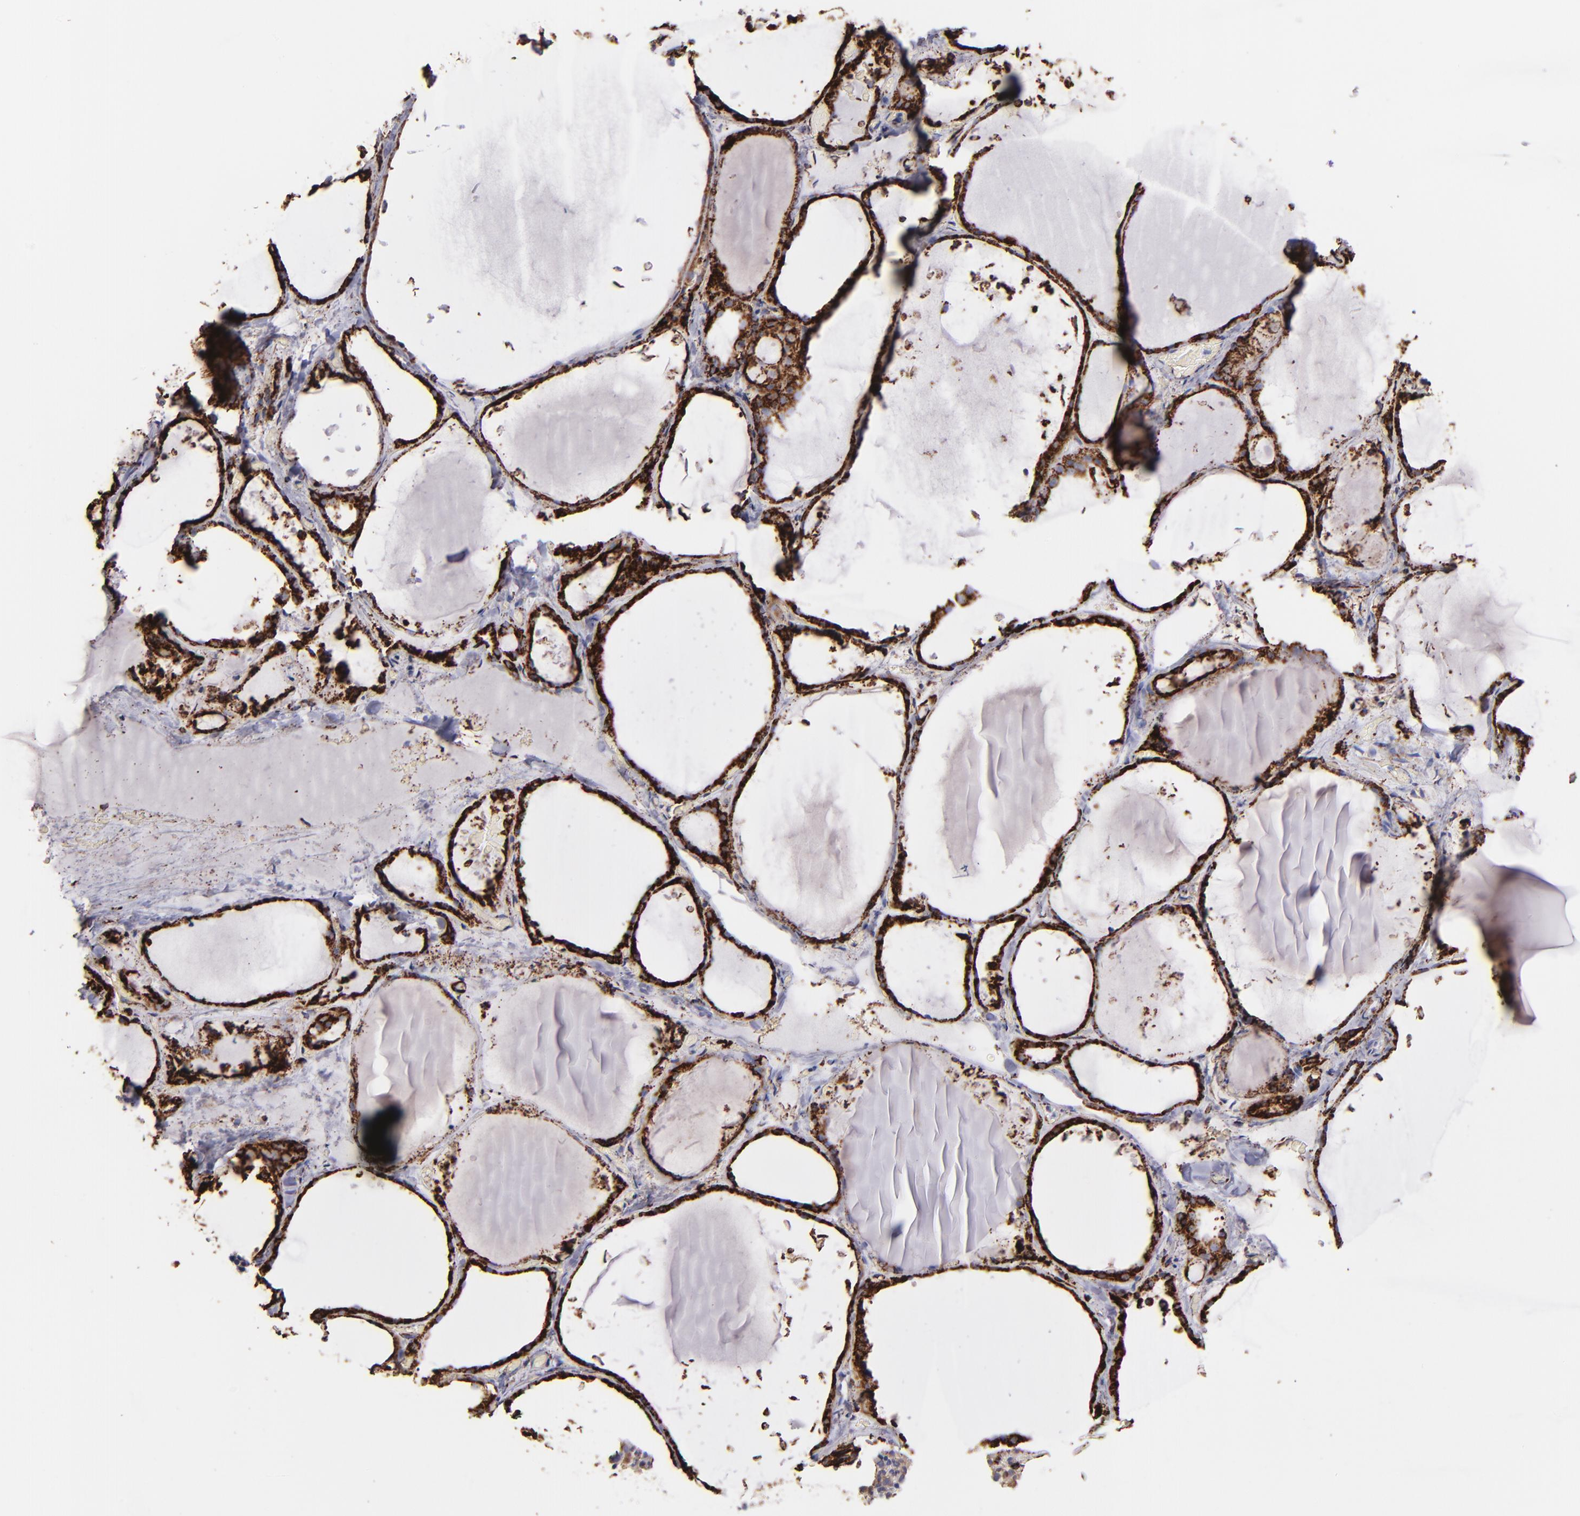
{"staining": {"intensity": "strong", "quantity": ">75%", "location": "cytoplasmic/membranous"}, "tissue": "thyroid gland", "cell_type": "Glandular cells", "image_type": "normal", "snomed": [{"axis": "morphology", "description": "Normal tissue, NOS"}, {"axis": "topography", "description": "Thyroid gland"}], "caption": "A high-resolution image shows IHC staining of unremarkable thyroid gland, which reveals strong cytoplasmic/membranous expression in about >75% of glandular cells.", "gene": "MAOB", "patient": {"sex": "female", "age": 22}}